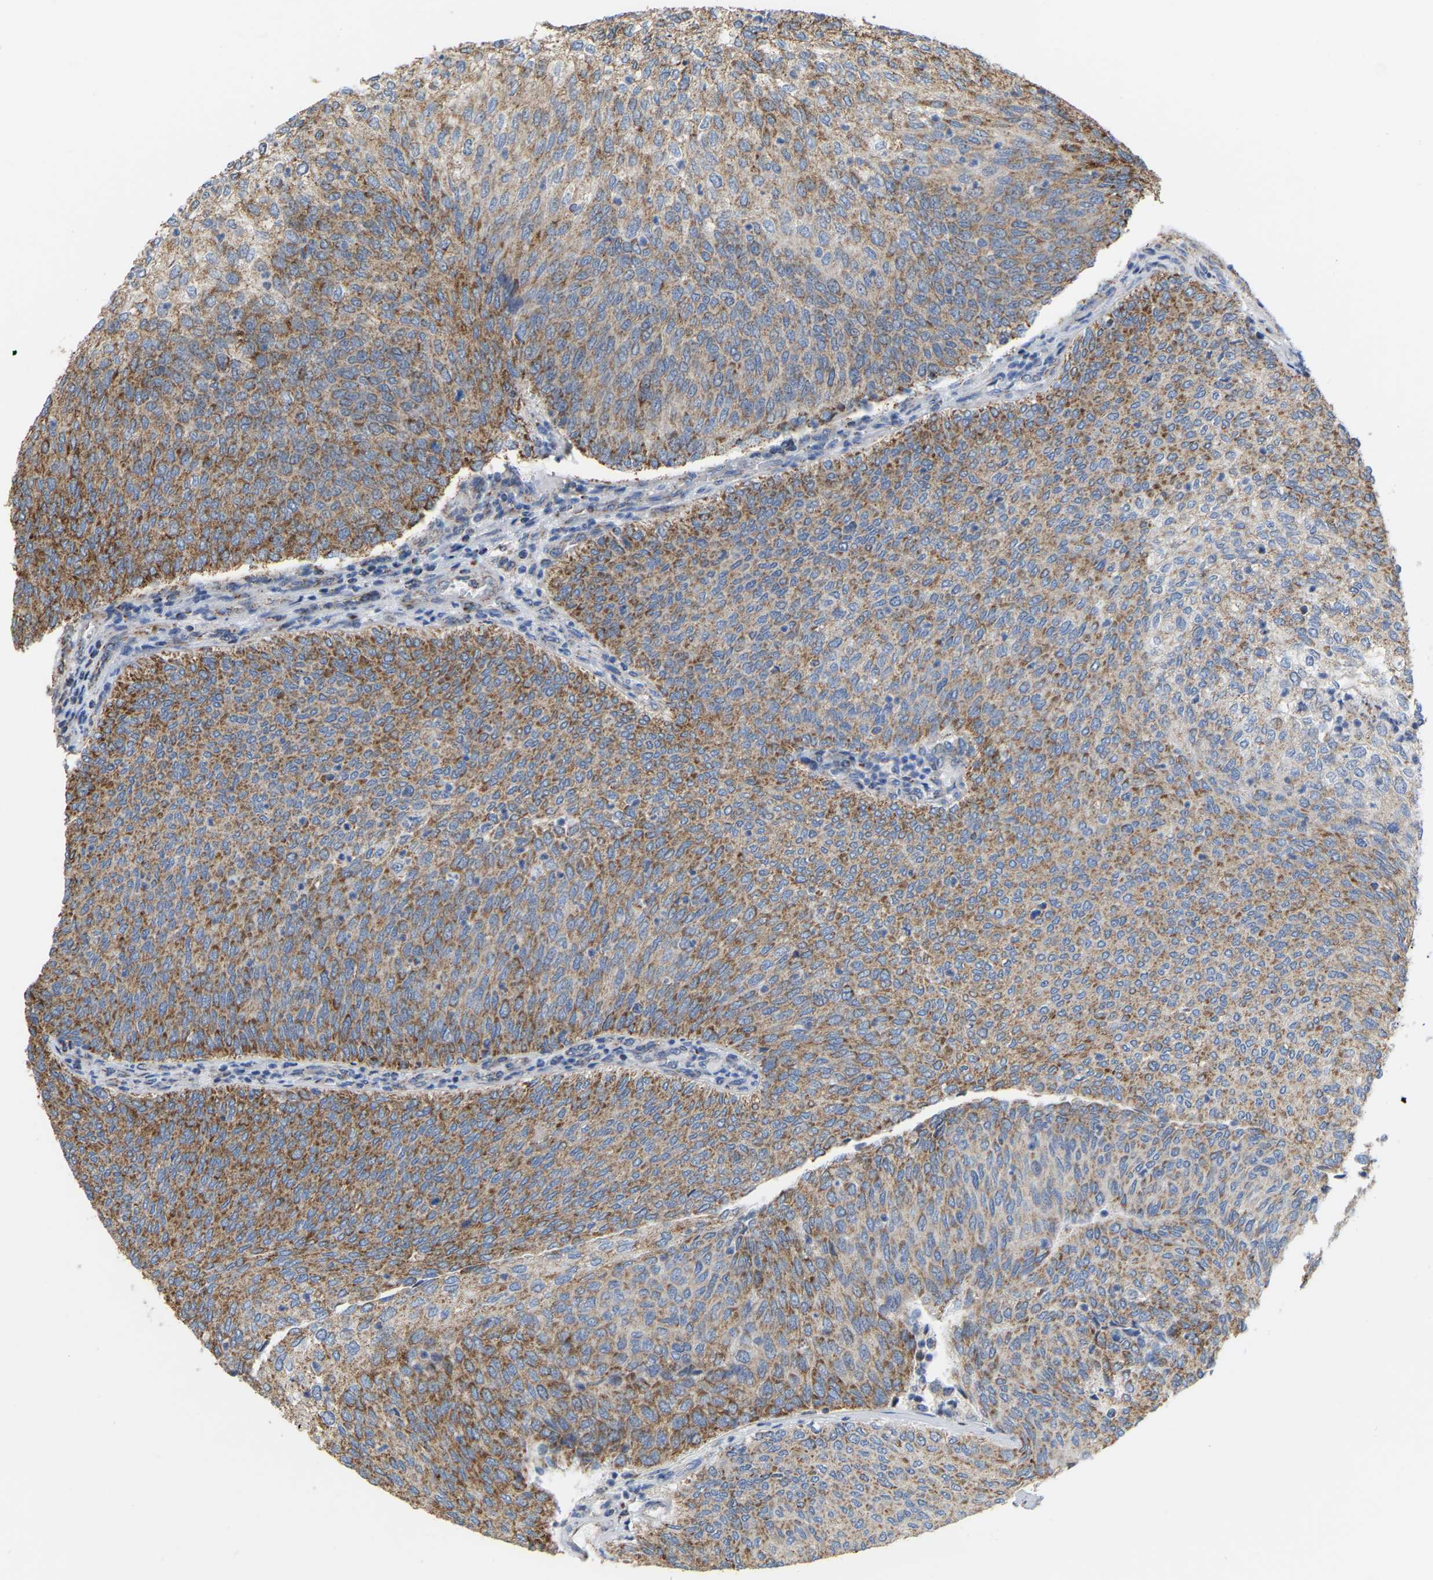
{"staining": {"intensity": "moderate", "quantity": ">75%", "location": "cytoplasmic/membranous"}, "tissue": "urothelial cancer", "cell_type": "Tumor cells", "image_type": "cancer", "snomed": [{"axis": "morphology", "description": "Urothelial carcinoma, Low grade"}, {"axis": "topography", "description": "Urinary bladder"}], "caption": "Immunohistochemistry (DAB (3,3'-diaminobenzidine)) staining of low-grade urothelial carcinoma shows moderate cytoplasmic/membranous protein positivity in approximately >75% of tumor cells.", "gene": "CBLB", "patient": {"sex": "female", "age": 79}}